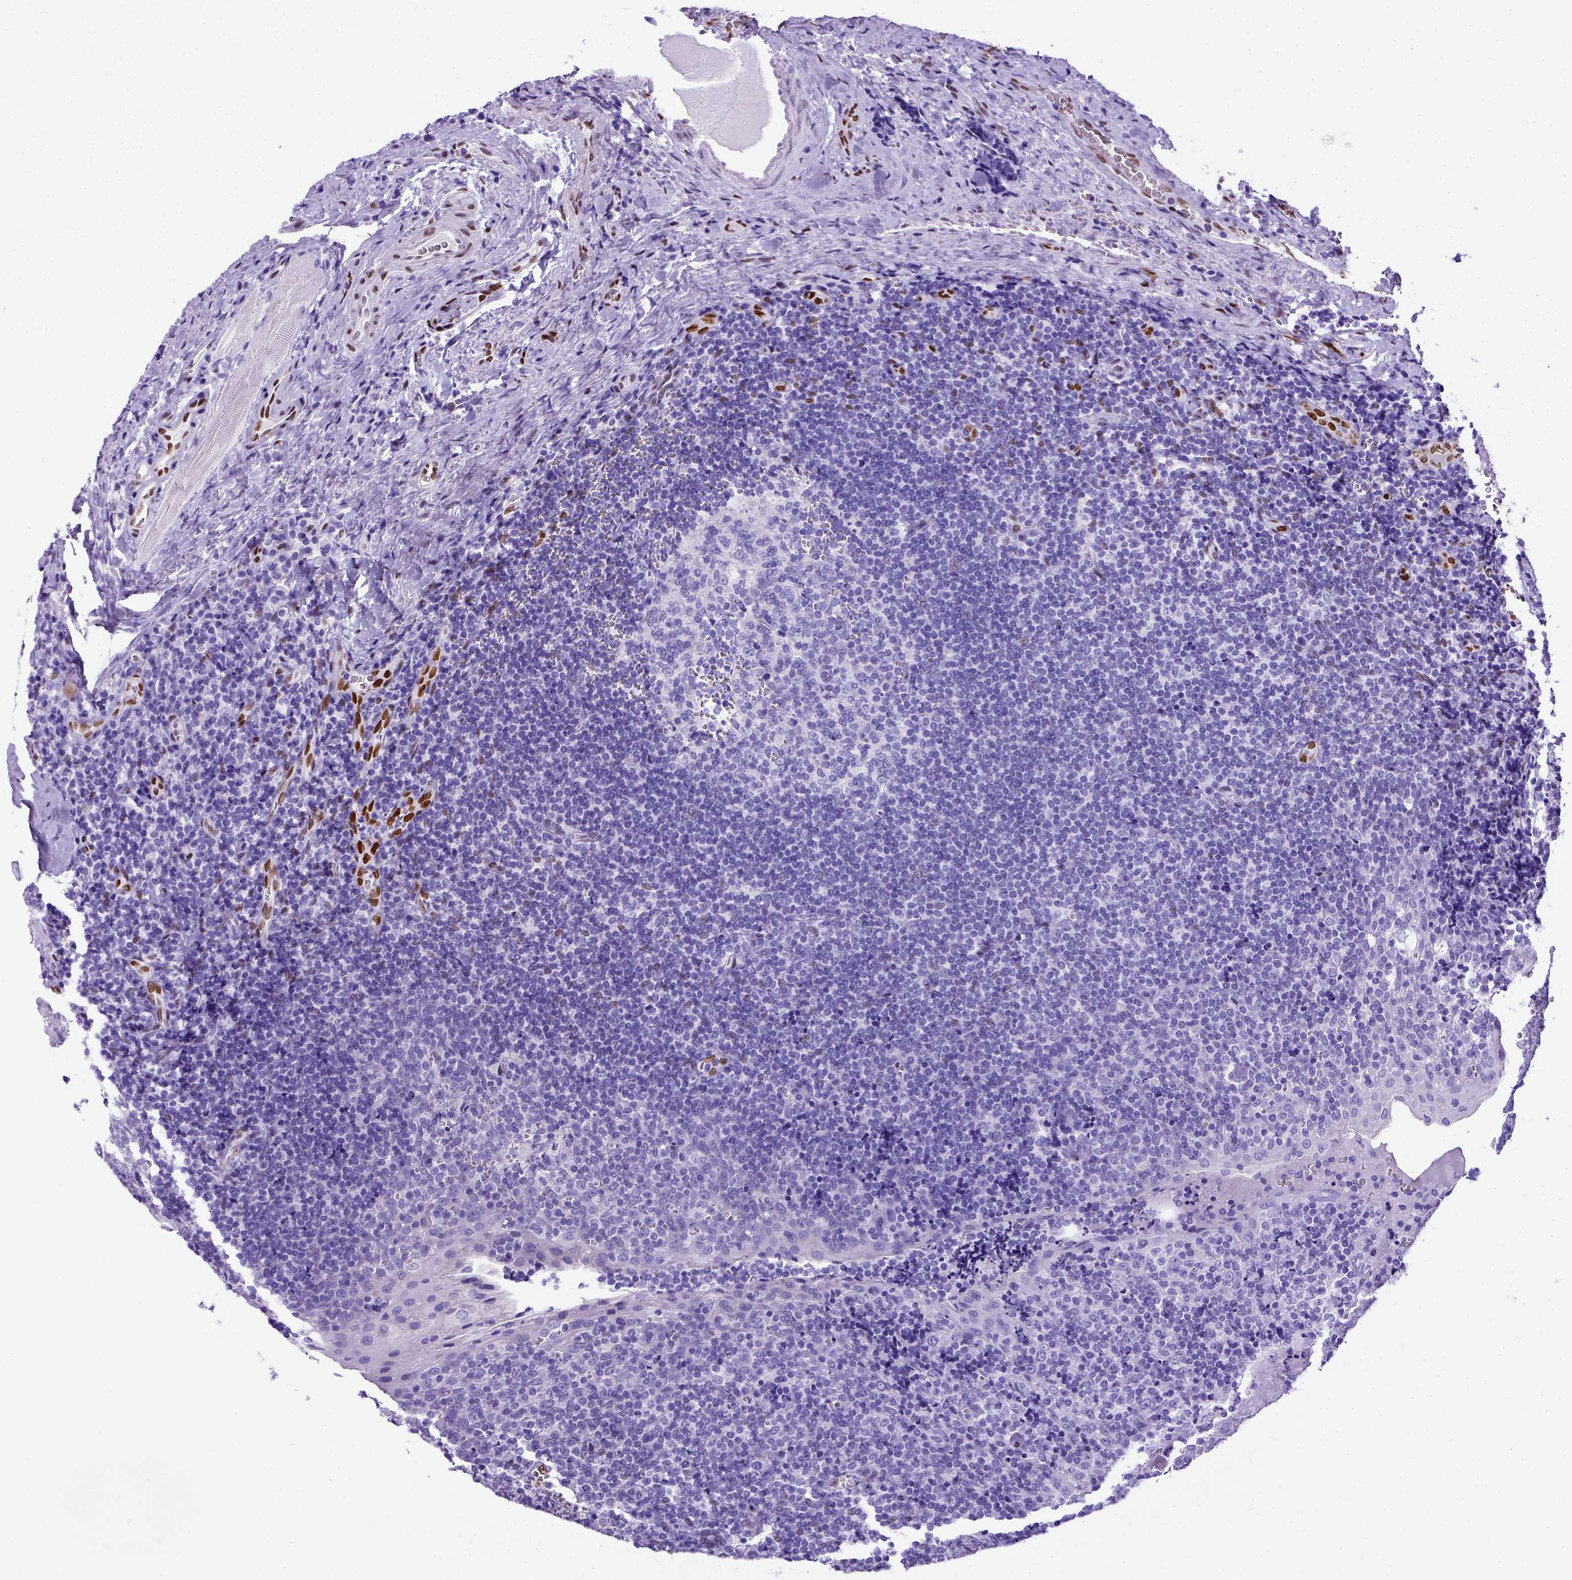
{"staining": {"intensity": "negative", "quantity": "none", "location": "none"}, "tissue": "tonsil", "cell_type": "Germinal center cells", "image_type": "normal", "snomed": [{"axis": "morphology", "description": "Normal tissue, NOS"}, {"axis": "morphology", "description": "Inflammation, NOS"}, {"axis": "topography", "description": "Tonsil"}], "caption": "A high-resolution photomicrograph shows immunohistochemistry (IHC) staining of benign tonsil, which shows no significant staining in germinal center cells.", "gene": "MEOX2", "patient": {"sex": "female", "age": 31}}